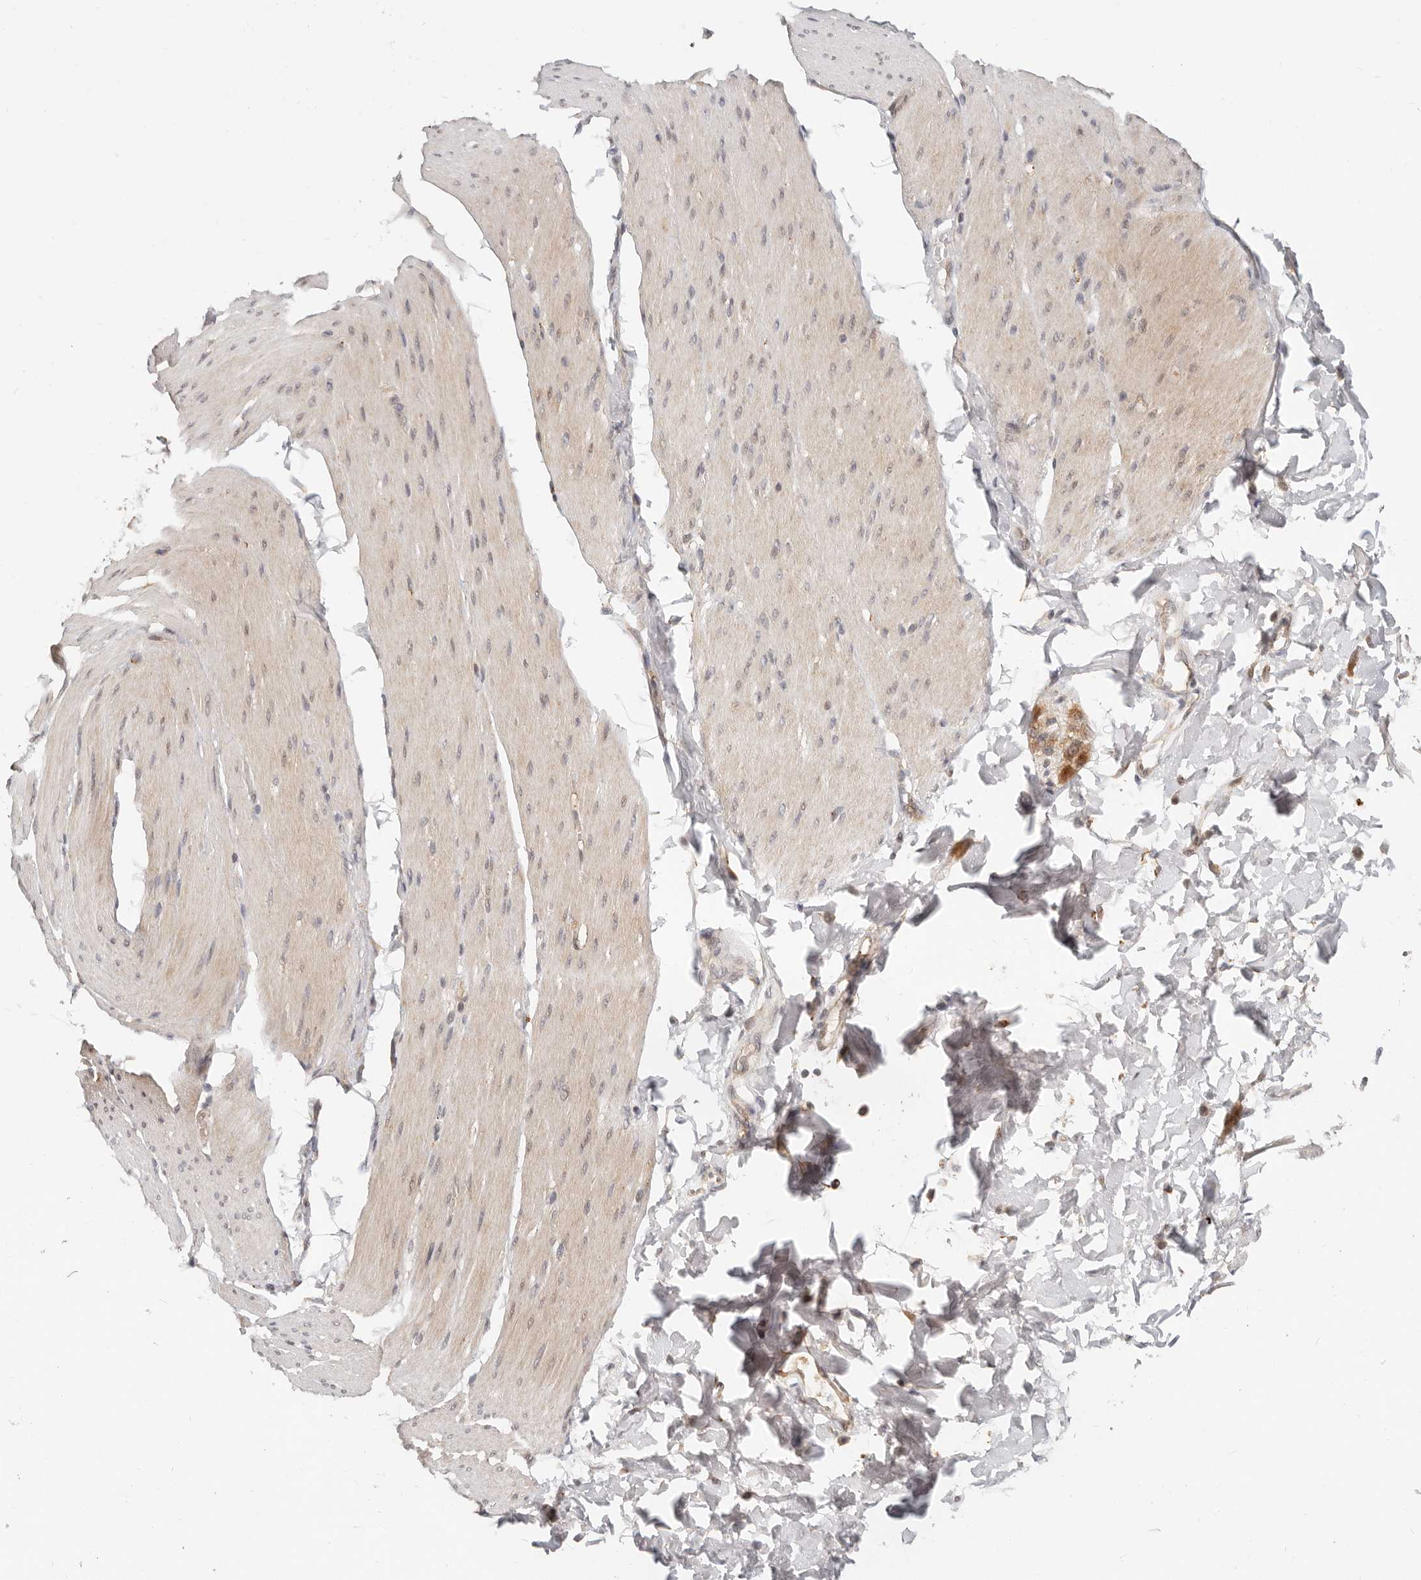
{"staining": {"intensity": "weak", "quantity": "25%-75%", "location": "cytoplasmic/membranous,nuclear"}, "tissue": "smooth muscle", "cell_type": "Smooth muscle cells", "image_type": "normal", "snomed": [{"axis": "morphology", "description": "Normal tissue, NOS"}, {"axis": "topography", "description": "Smooth muscle"}, {"axis": "topography", "description": "Small intestine"}], "caption": "This photomicrograph displays benign smooth muscle stained with immunohistochemistry to label a protein in brown. The cytoplasmic/membranous,nuclear of smooth muscle cells show weak positivity for the protein. Nuclei are counter-stained blue.", "gene": "ZRANB1", "patient": {"sex": "female", "age": 84}}